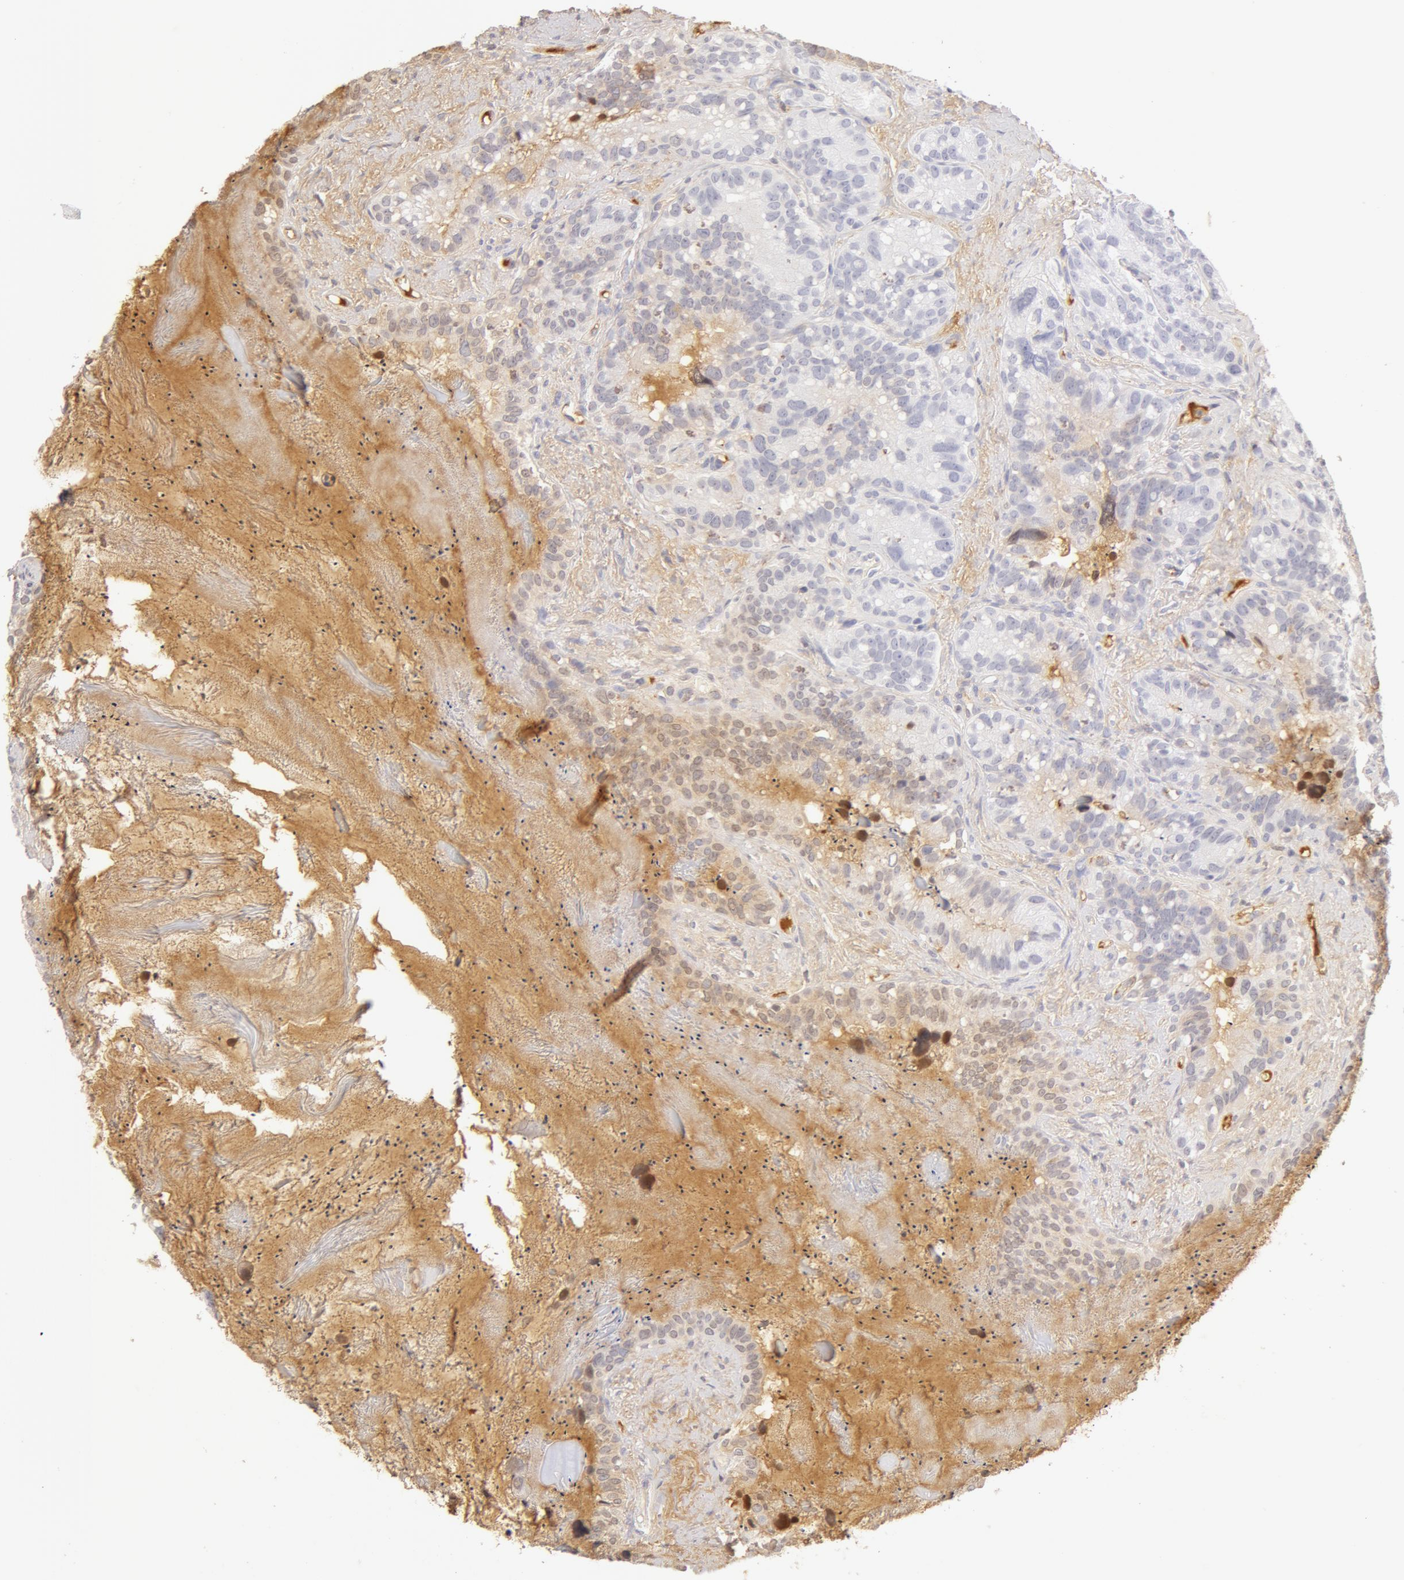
{"staining": {"intensity": "weak", "quantity": "25%-75%", "location": "cytoplasmic/membranous"}, "tissue": "seminal vesicle", "cell_type": "Glandular cells", "image_type": "normal", "snomed": [{"axis": "morphology", "description": "Normal tissue, NOS"}, {"axis": "topography", "description": "Seminal veicle"}], "caption": "A brown stain shows weak cytoplasmic/membranous staining of a protein in glandular cells of unremarkable human seminal vesicle. The protein of interest is shown in brown color, while the nuclei are stained blue.", "gene": "GC", "patient": {"sex": "male", "age": 63}}